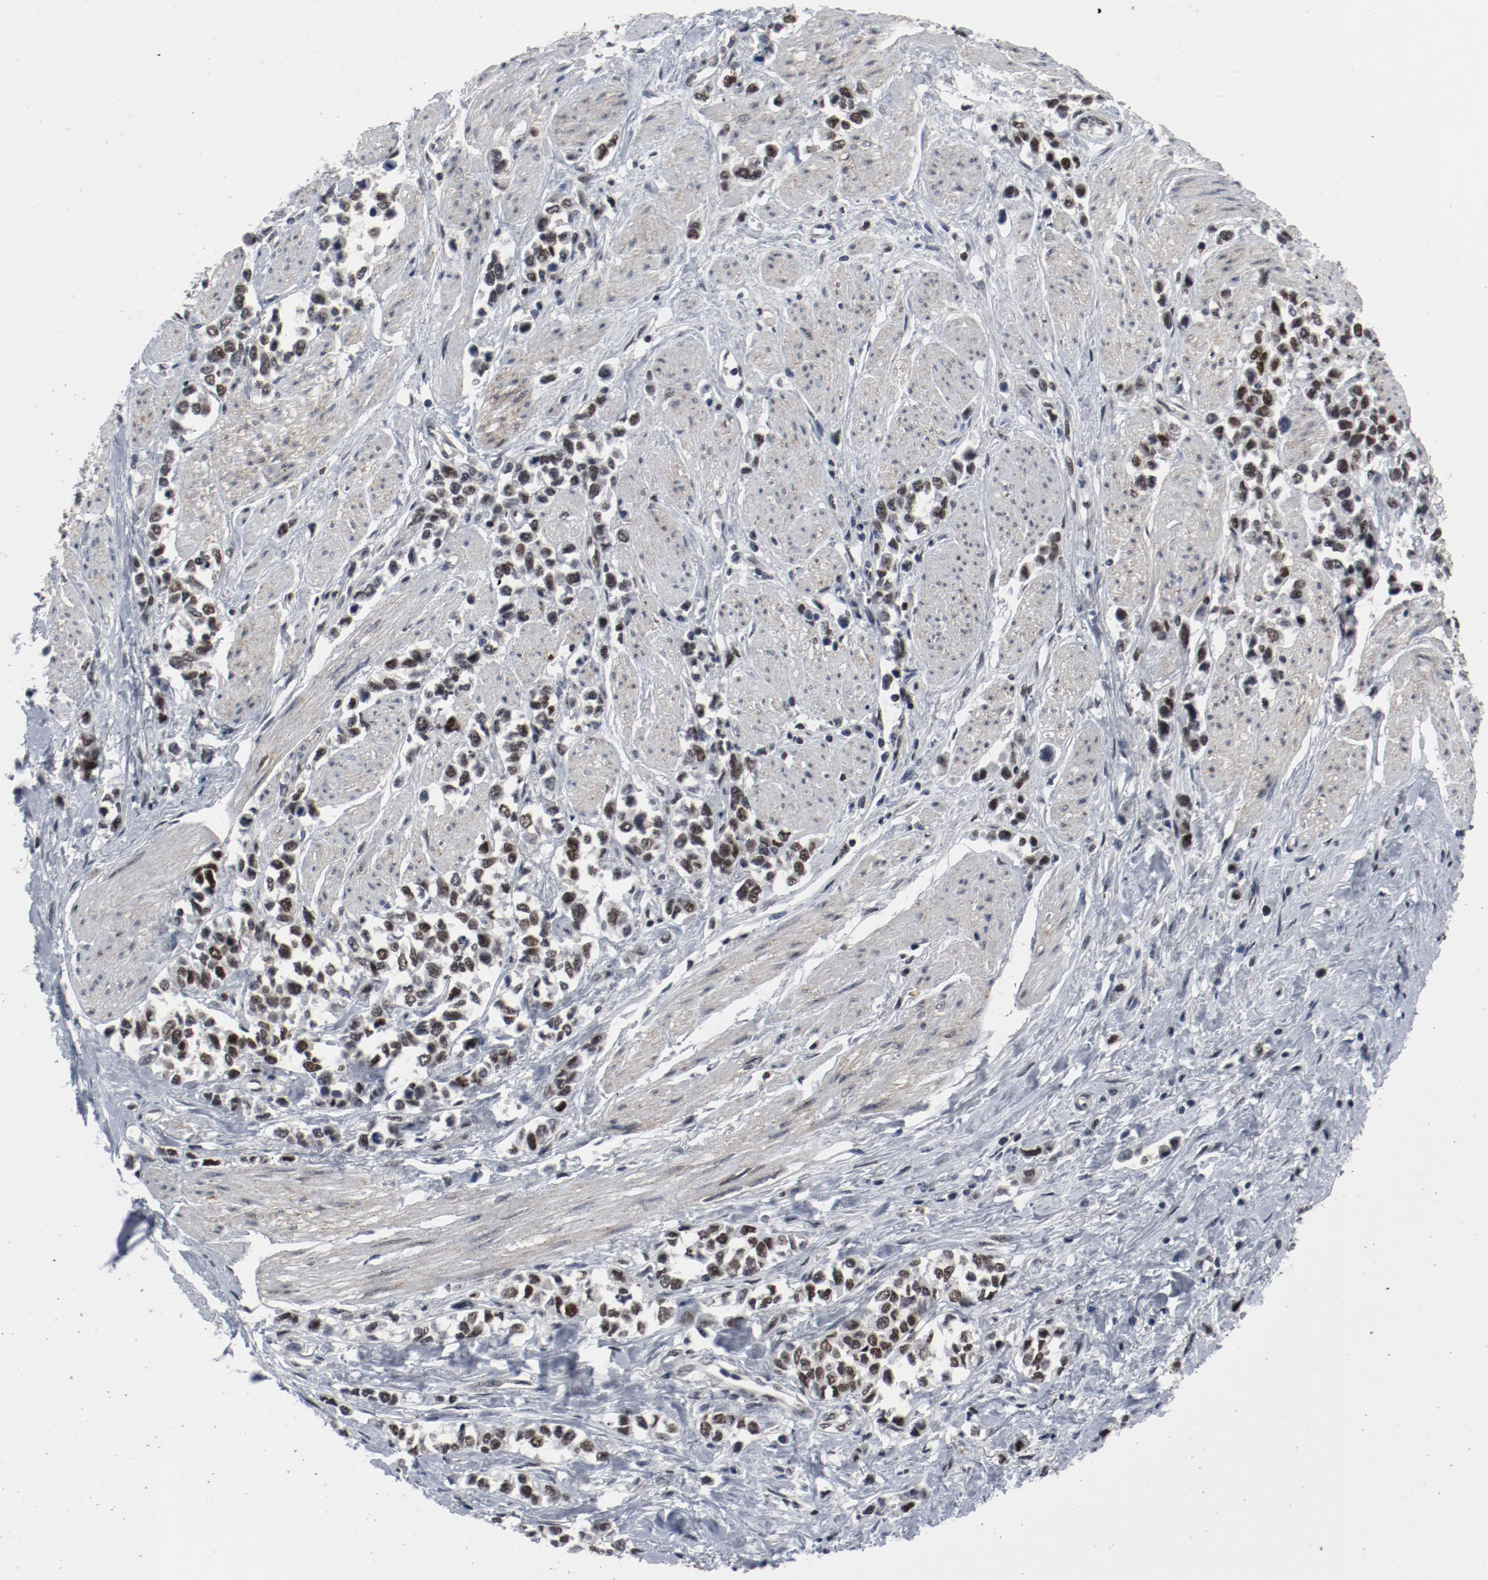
{"staining": {"intensity": "moderate", "quantity": ">75%", "location": "nuclear"}, "tissue": "stomach cancer", "cell_type": "Tumor cells", "image_type": "cancer", "snomed": [{"axis": "morphology", "description": "Adenocarcinoma, NOS"}, {"axis": "topography", "description": "Stomach, upper"}], "caption": "Immunohistochemistry (IHC) of human stomach cancer (adenocarcinoma) shows medium levels of moderate nuclear positivity in approximately >75% of tumor cells.", "gene": "JMJD6", "patient": {"sex": "male", "age": 76}}